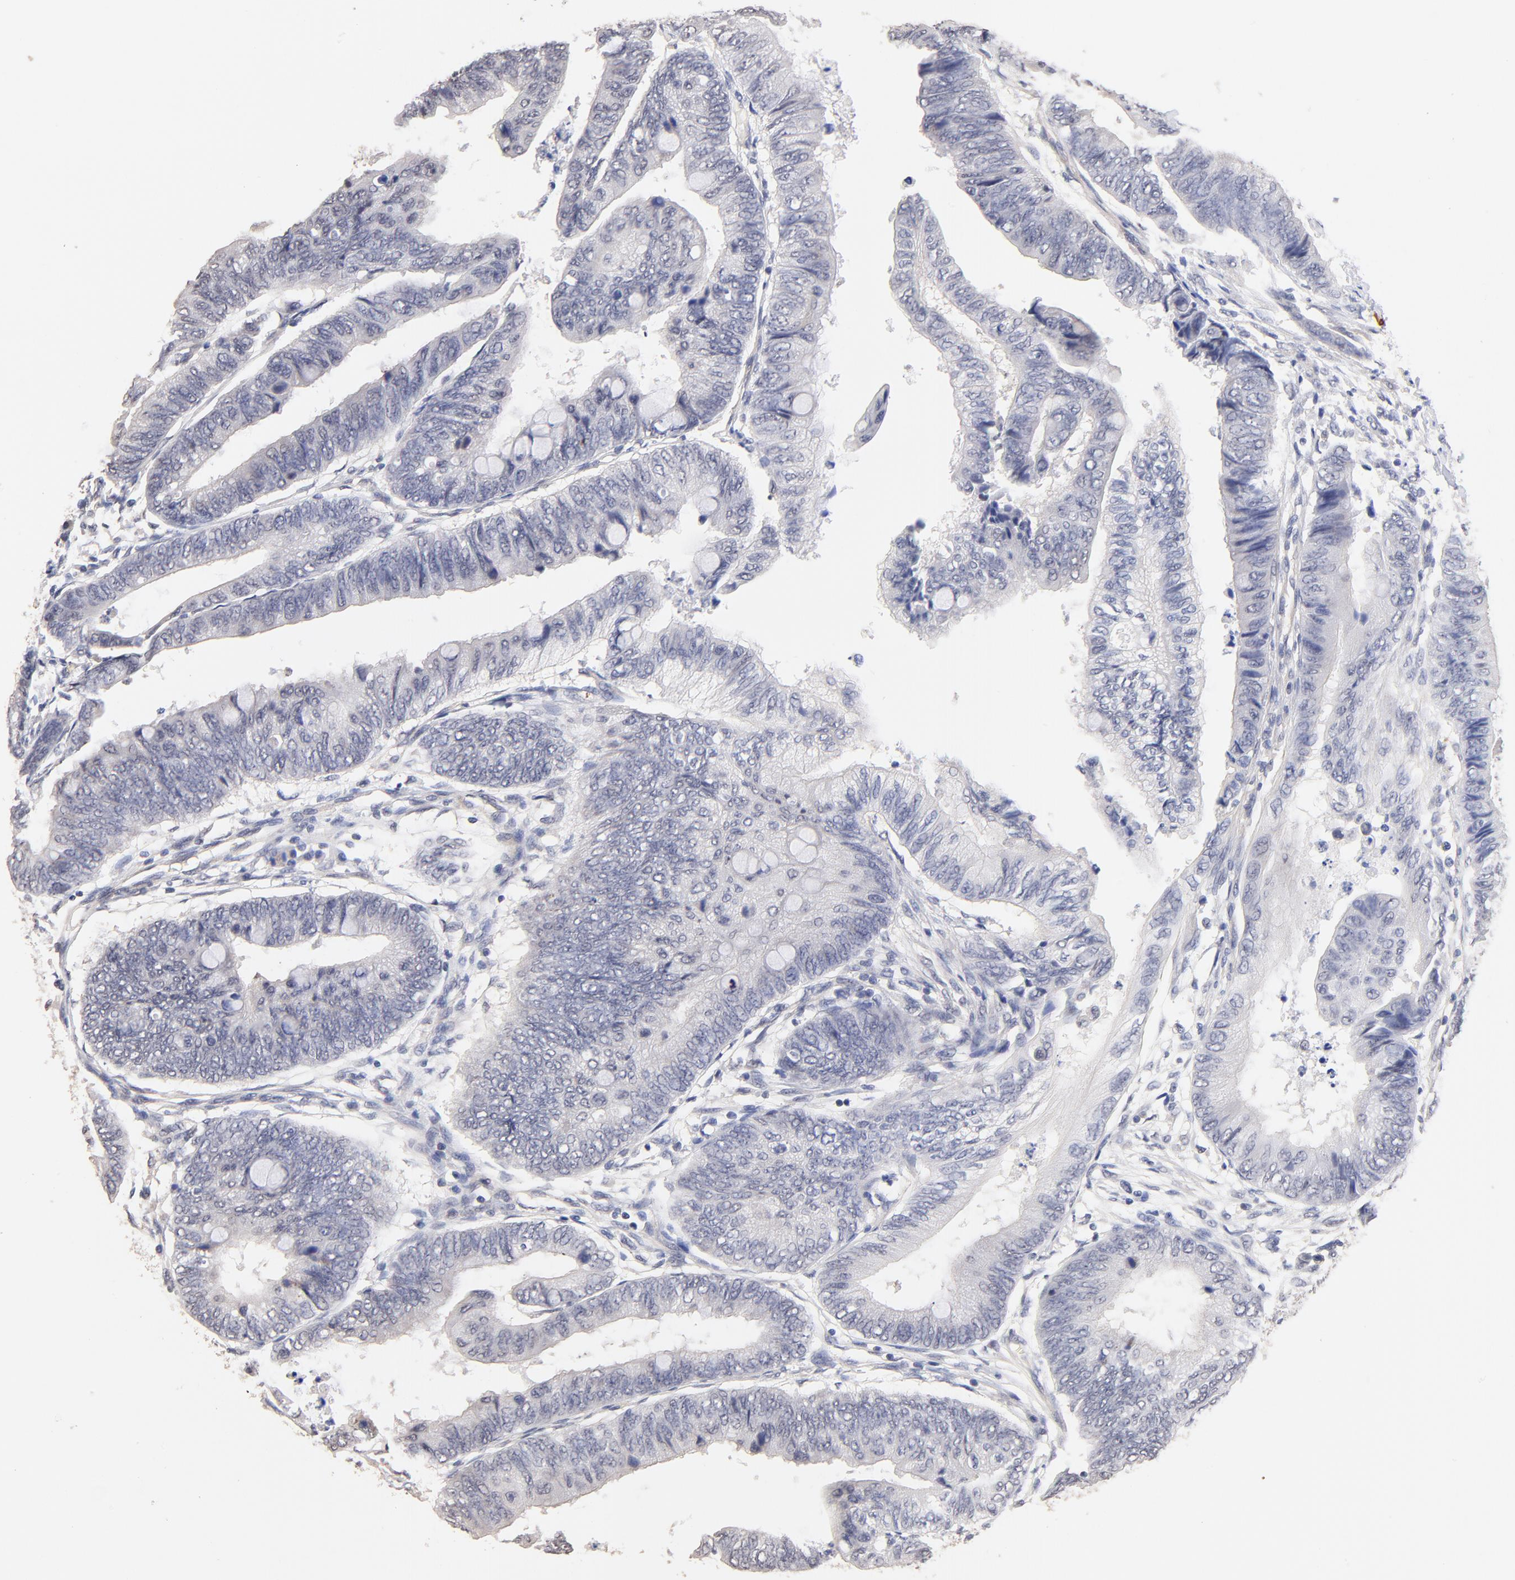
{"staining": {"intensity": "negative", "quantity": "none", "location": "none"}, "tissue": "colorectal cancer", "cell_type": "Tumor cells", "image_type": "cancer", "snomed": [{"axis": "morphology", "description": "Normal tissue, NOS"}, {"axis": "morphology", "description": "Adenocarcinoma, NOS"}, {"axis": "topography", "description": "Rectum"}, {"axis": "topography", "description": "Peripheral nerve tissue"}], "caption": "The immunohistochemistry (IHC) image has no significant expression in tumor cells of colorectal cancer tissue.", "gene": "RIBC2", "patient": {"sex": "male", "age": 92}}